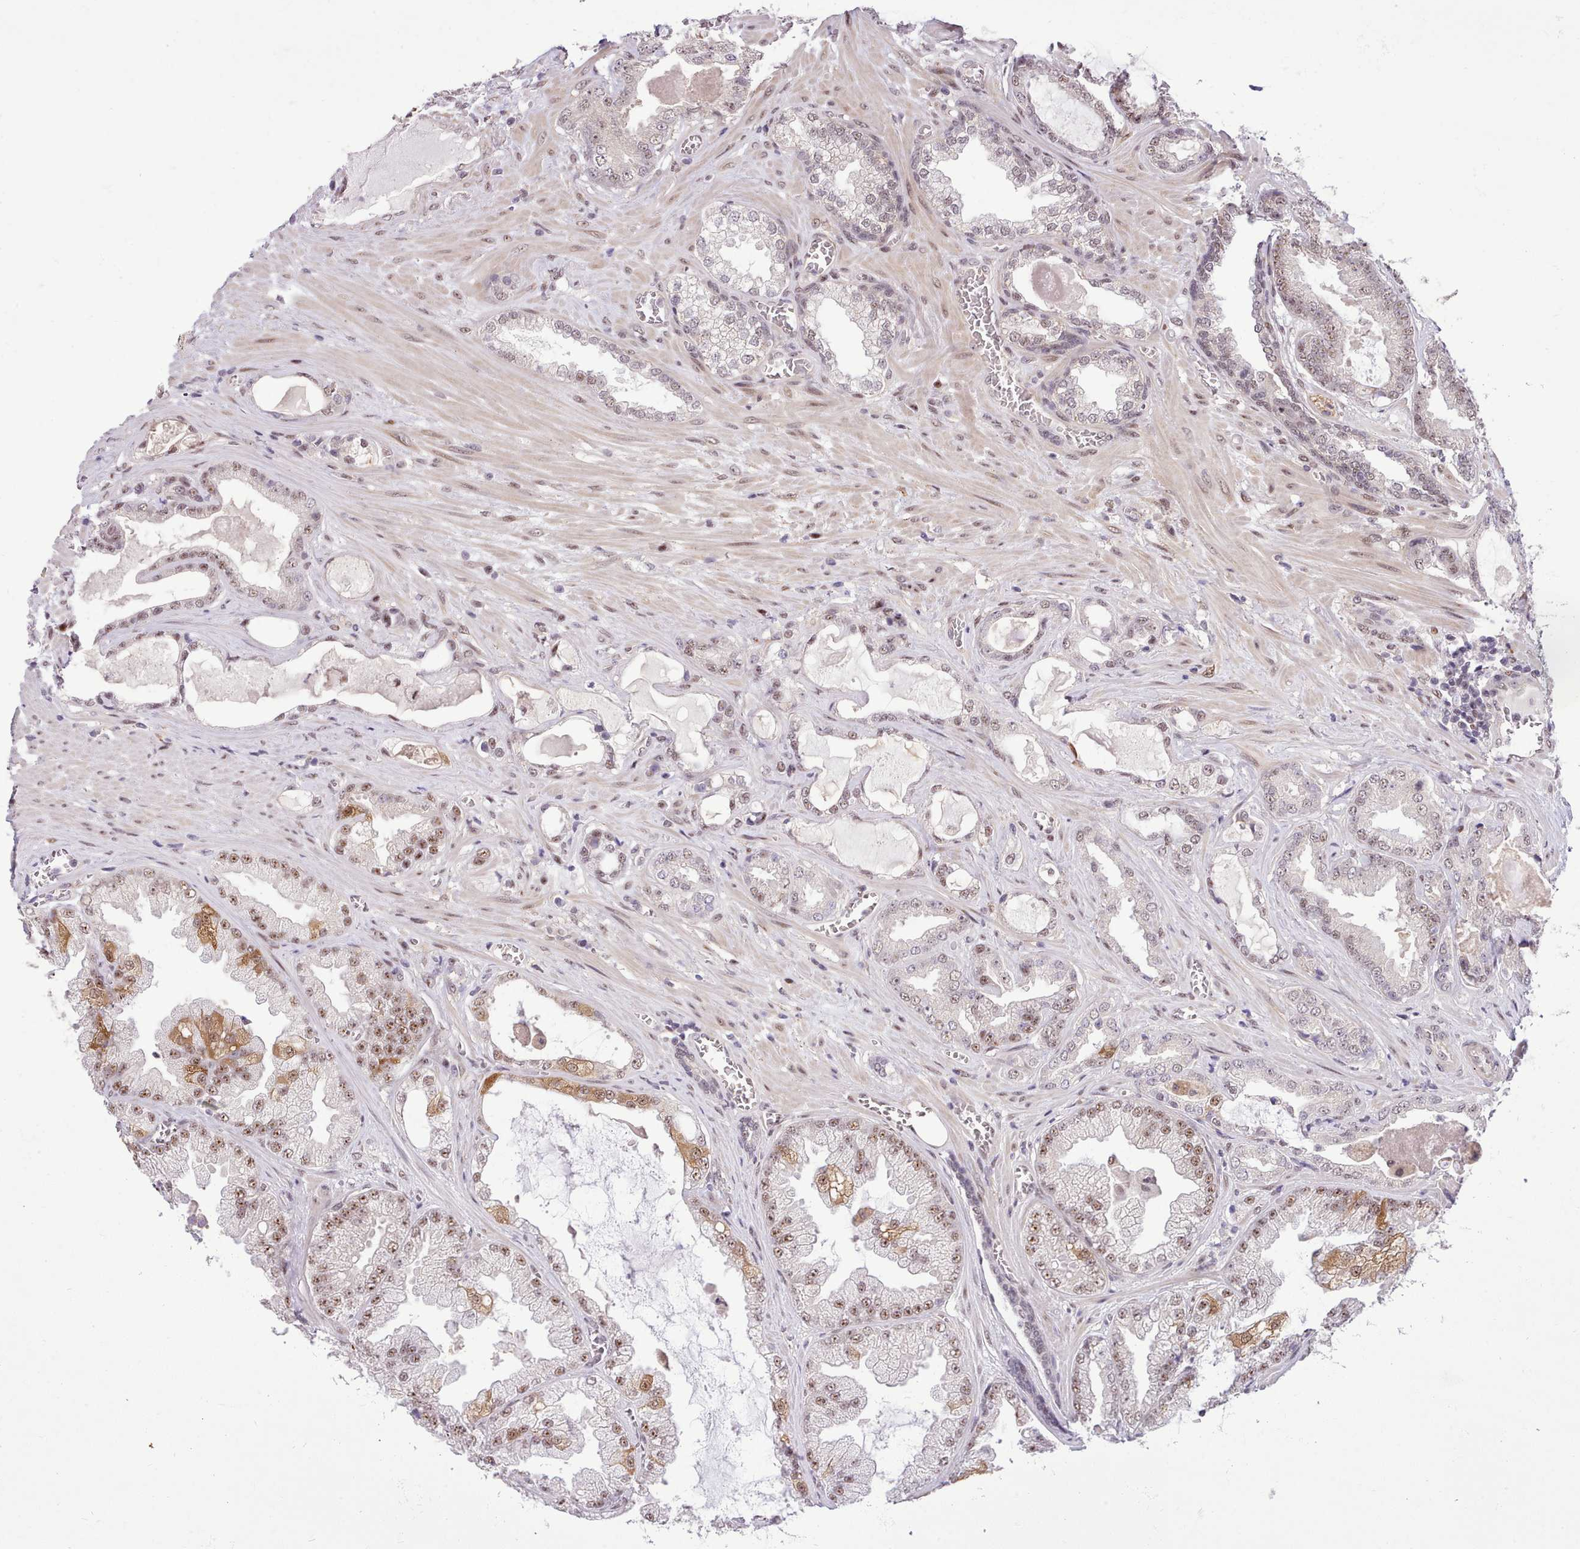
{"staining": {"intensity": "weak", "quantity": "<25%", "location": "nuclear"}, "tissue": "prostate cancer", "cell_type": "Tumor cells", "image_type": "cancer", "snomed": [{"axis": "morphology", "description": "Adenocarcinoma, Low grade"}, {"axis": "topography", "description": "Prostate"}], "caption": "The histopathology image displays no staining of tumor cells in low-grade adenocarcinoma (prostate).", "gene": "HOXB7", "patient": {"sex": "male", "age": 57}}